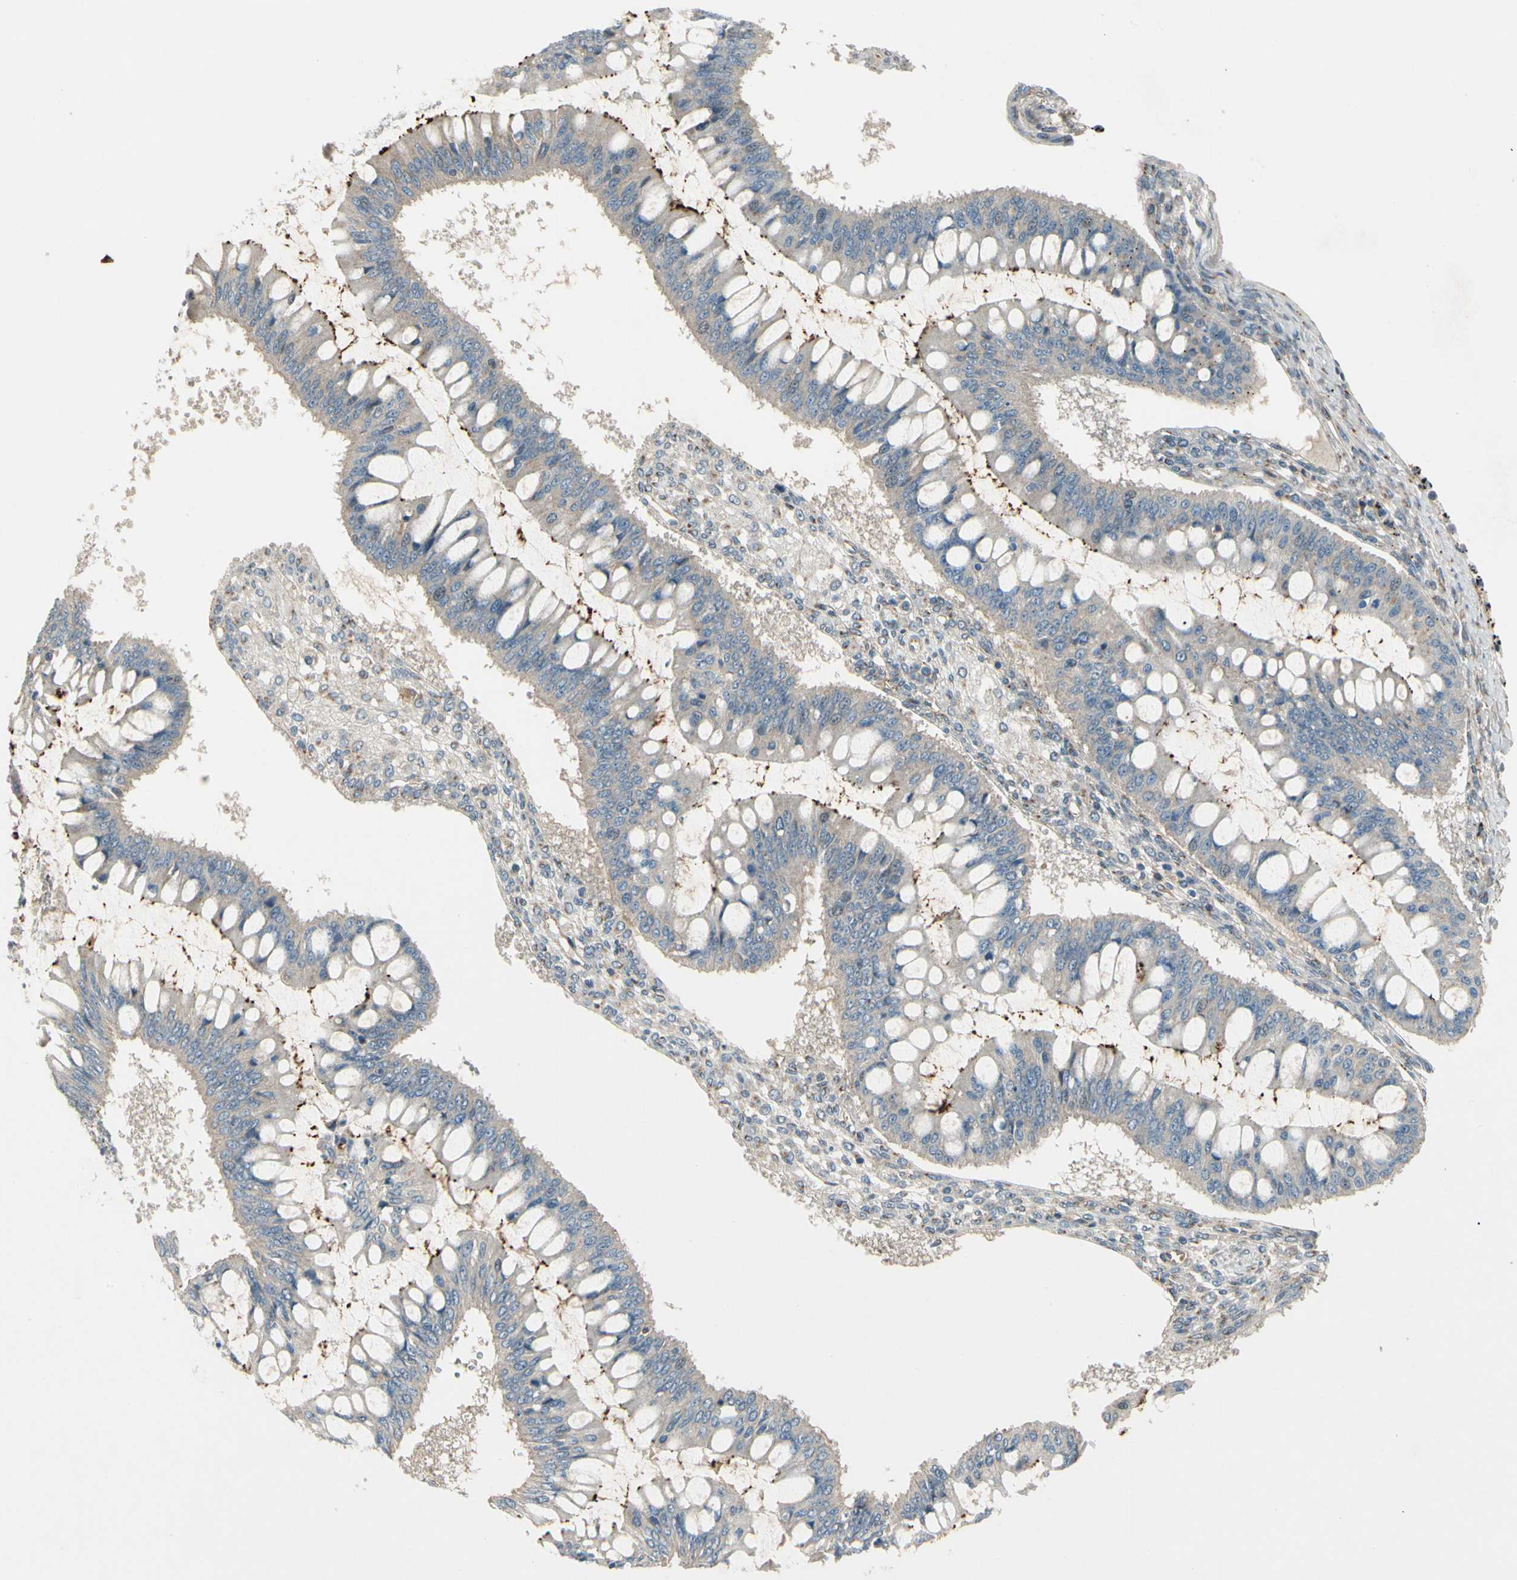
{"staining": {"intensity": "weak", "quantity": ">75%", "location": "cytoplasmic/membranous"}, "tissue": "ovarian cancer", "cell_type": "Tumor cells", "image_type": "cancer", "snomed": [{"axis": "morphology", "description": "Cystadenocarcinoma, mucinous, NOS"}, {"axis": "topography", "description": "Ovary"}], "caption": "Brown immunohistochemical staining in human mucinous cystadenocarcinoma (ovarian) demonstrates weak cytoplasmic/membranous staining in approximately >75% of tumor cells. (IHC, brightfield microscopy, high magnification).", "gene": "ABCA3", "patient": {"sex": "female", "age": 73}}